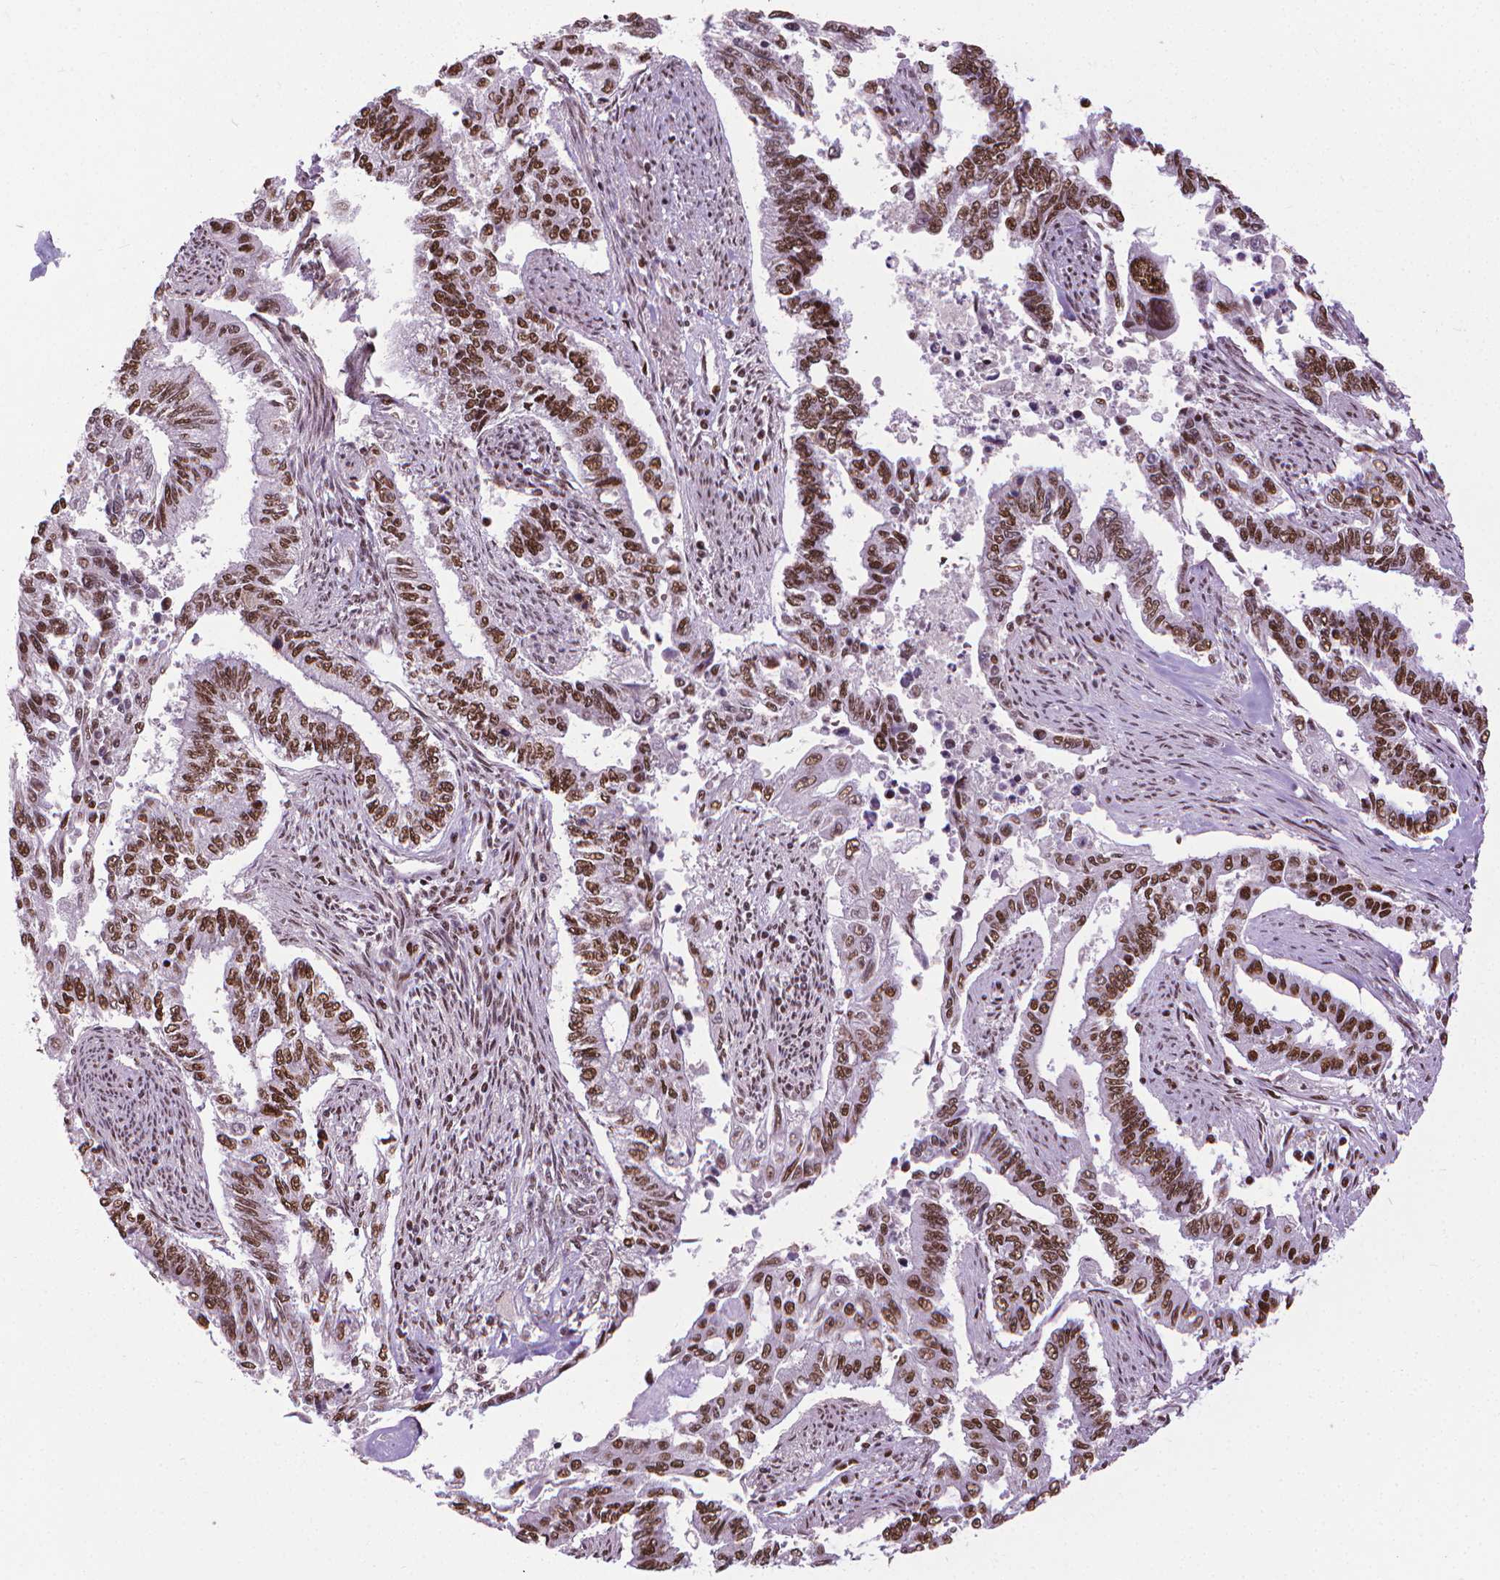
{"staining": {"intensity": "moderate", "quantity": ">75%", "location": "nuclear"}, "tissue": "endometrial cancer", "cell_type": "Tumor cells", "image_type": "cancer", "snomed": [{"axis": "morphology", "description": "Adenocarcinoma, NOS"}, {"axis": "topography", "description": "Uterus"}], "caption": "Endometrial cancer (adenocarcinoma) stained for a protein reveals moderate nuclear positivity in tumor cells. (DAB IHC, brown staining for protein, blue staining for nuclei).", "gene": "AKAP8", "patient": {"sex": "female", "age": 59}}